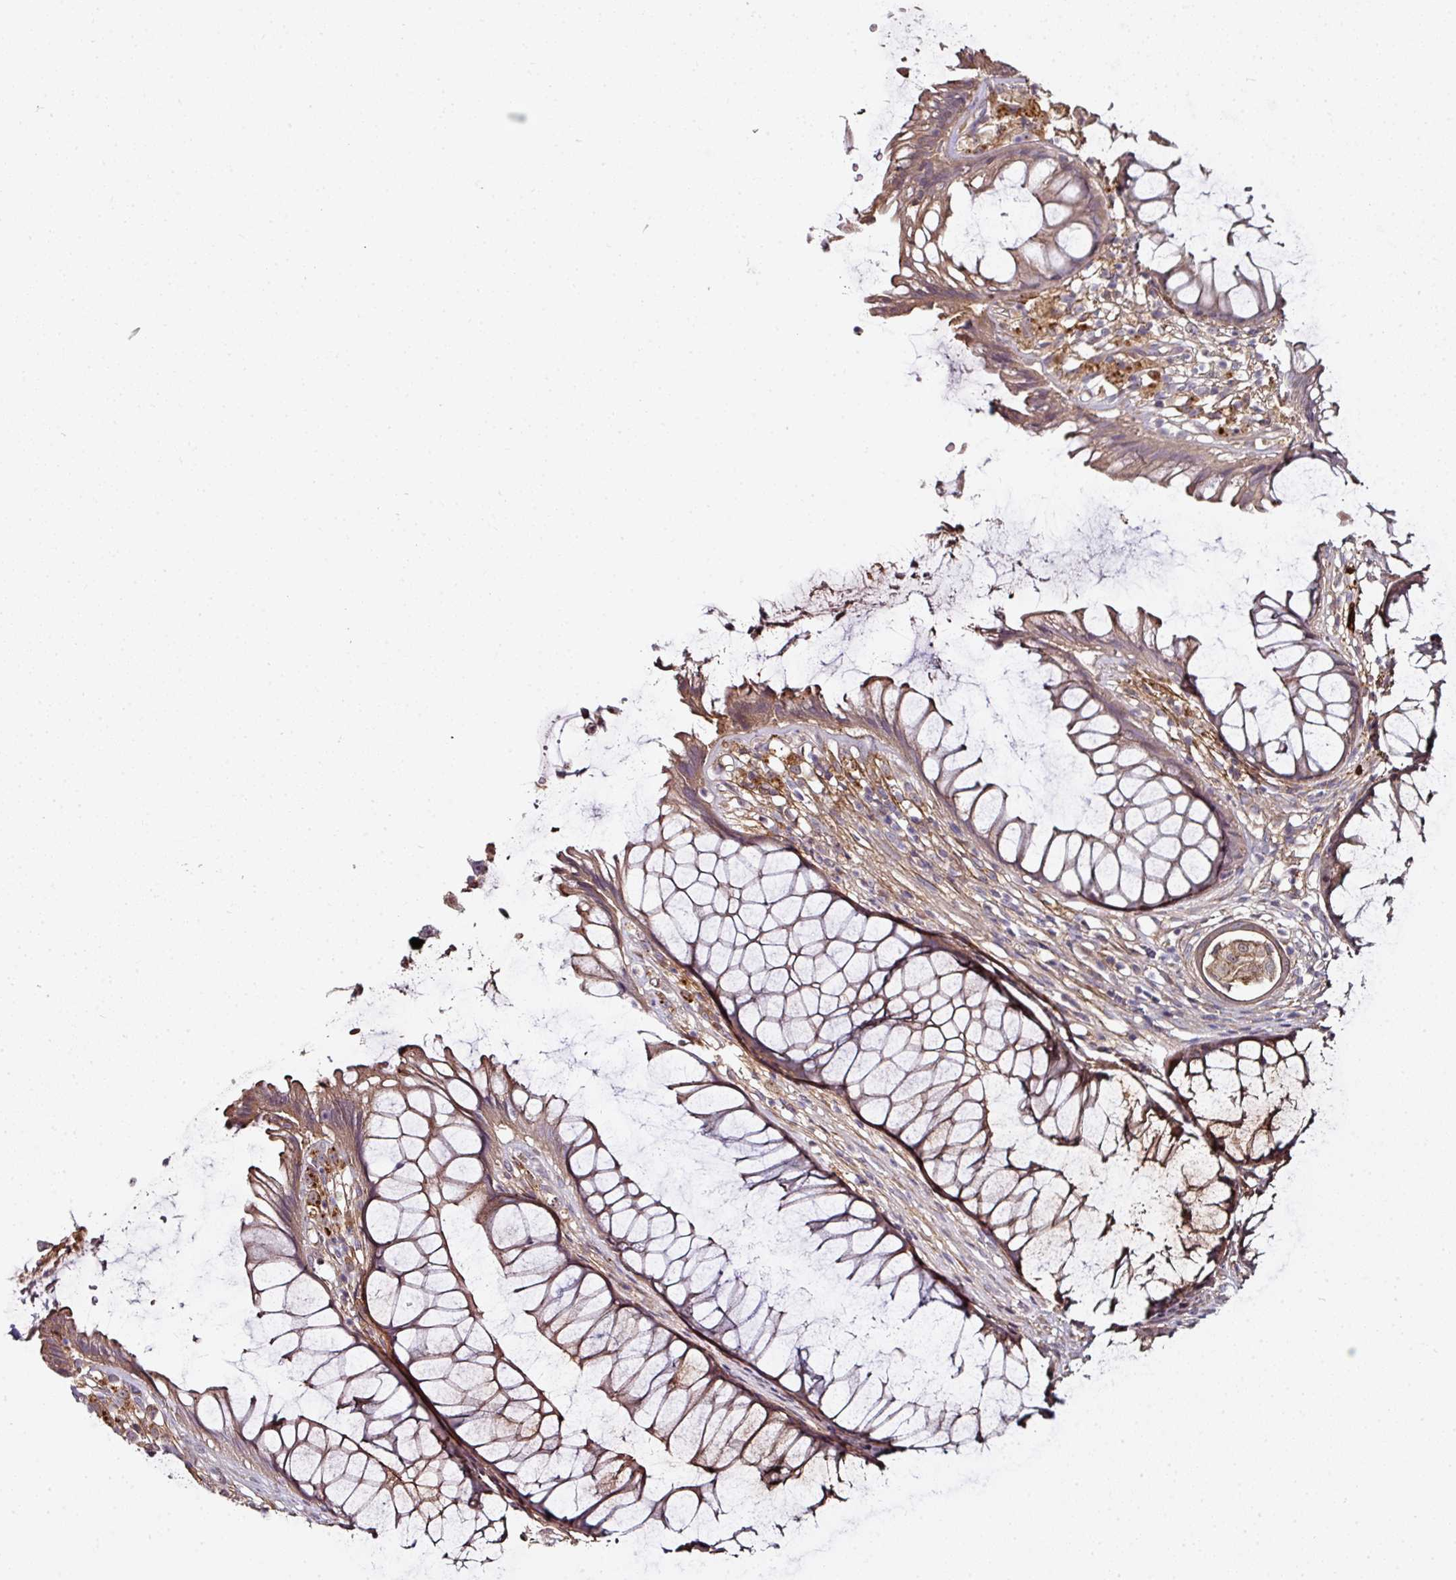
{"staining": {"intensity": "moderate", "quantity": ">75%", "location": "cytoplasmic/membranous"}, "tissue": "rectum", "cell_type": "Glandular cells", "image_type": "normal", "snomed": [{"axis": "morphology", "description": "Normal tissue, NOS"}, {"axis": "topography", "description": "Smooth muscle"}, {"axis": "topography", "description": "Rectum"}], "caption": "Immunohistochemistry (IHC) of benign human rectum displays medium levels of moderate cytoplasmic/membranous staining in about >75% of glandular cells.", "gene": "CTDSP2", "patient": {"sex": "male", "age": 53}}